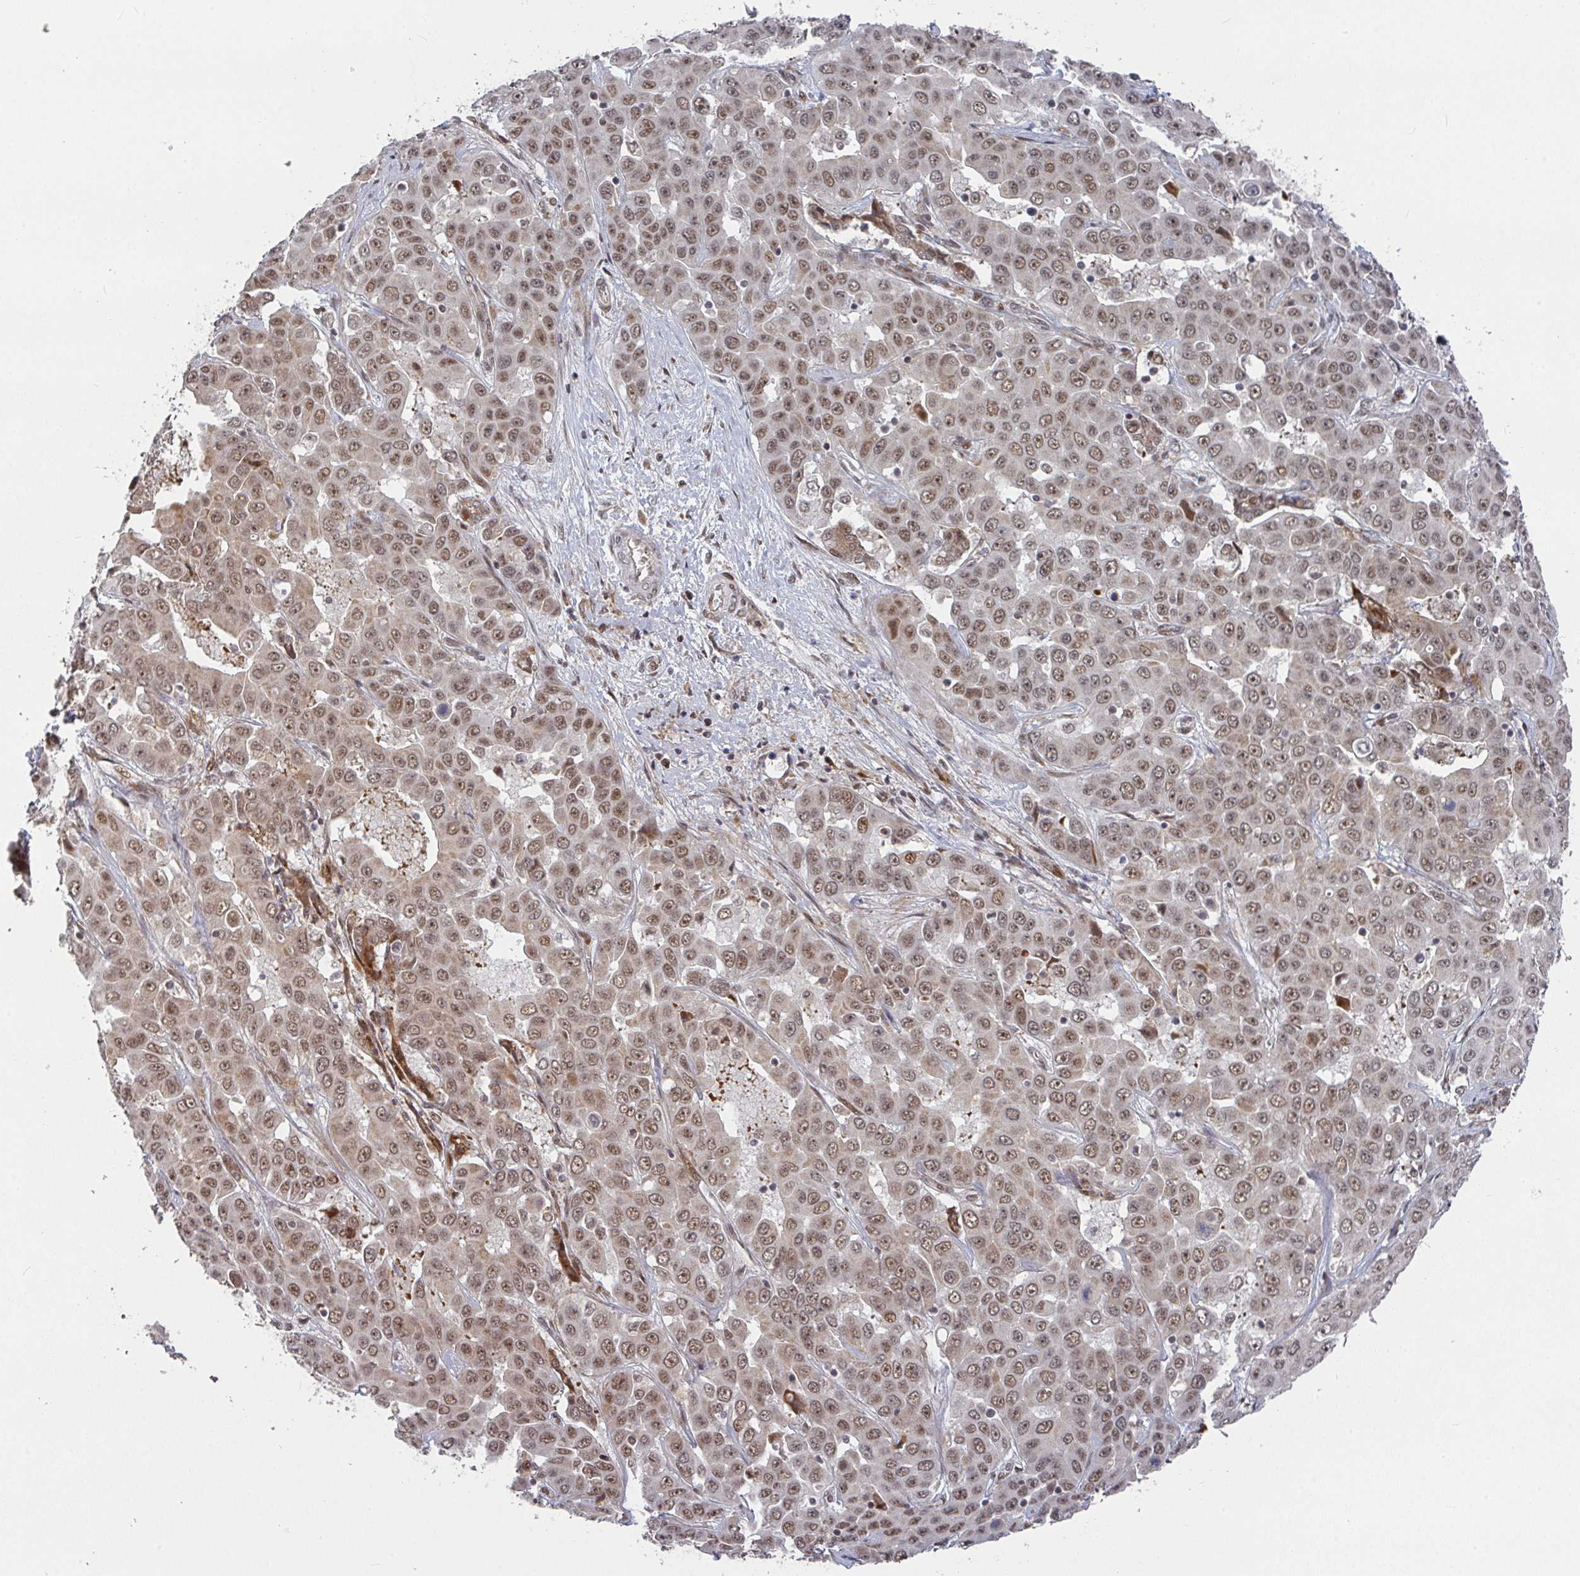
{"staining": {"intensity": "moderate", "quantity": ">75%", "location": "nuclear"}, "tissue": "liver cancer", "cell_type": "Tumor cells", "image_type": "cancer", "snomed": [{"axis": "morphology", "description": "Cholangiocarcinoma"}, {"axis": "topography", "description": "Liver"}], "caption": "IHC micrograph of neoplastic tissue: human liver cholangiocarcinoma stained using IHC displays medium levels of moderate protein expression localized specifically in the nuclear of tumor cells, appearing as a nuclear brown color.", "gene": "RBBP5", "patient": {"sex": "female", "age": 52}}